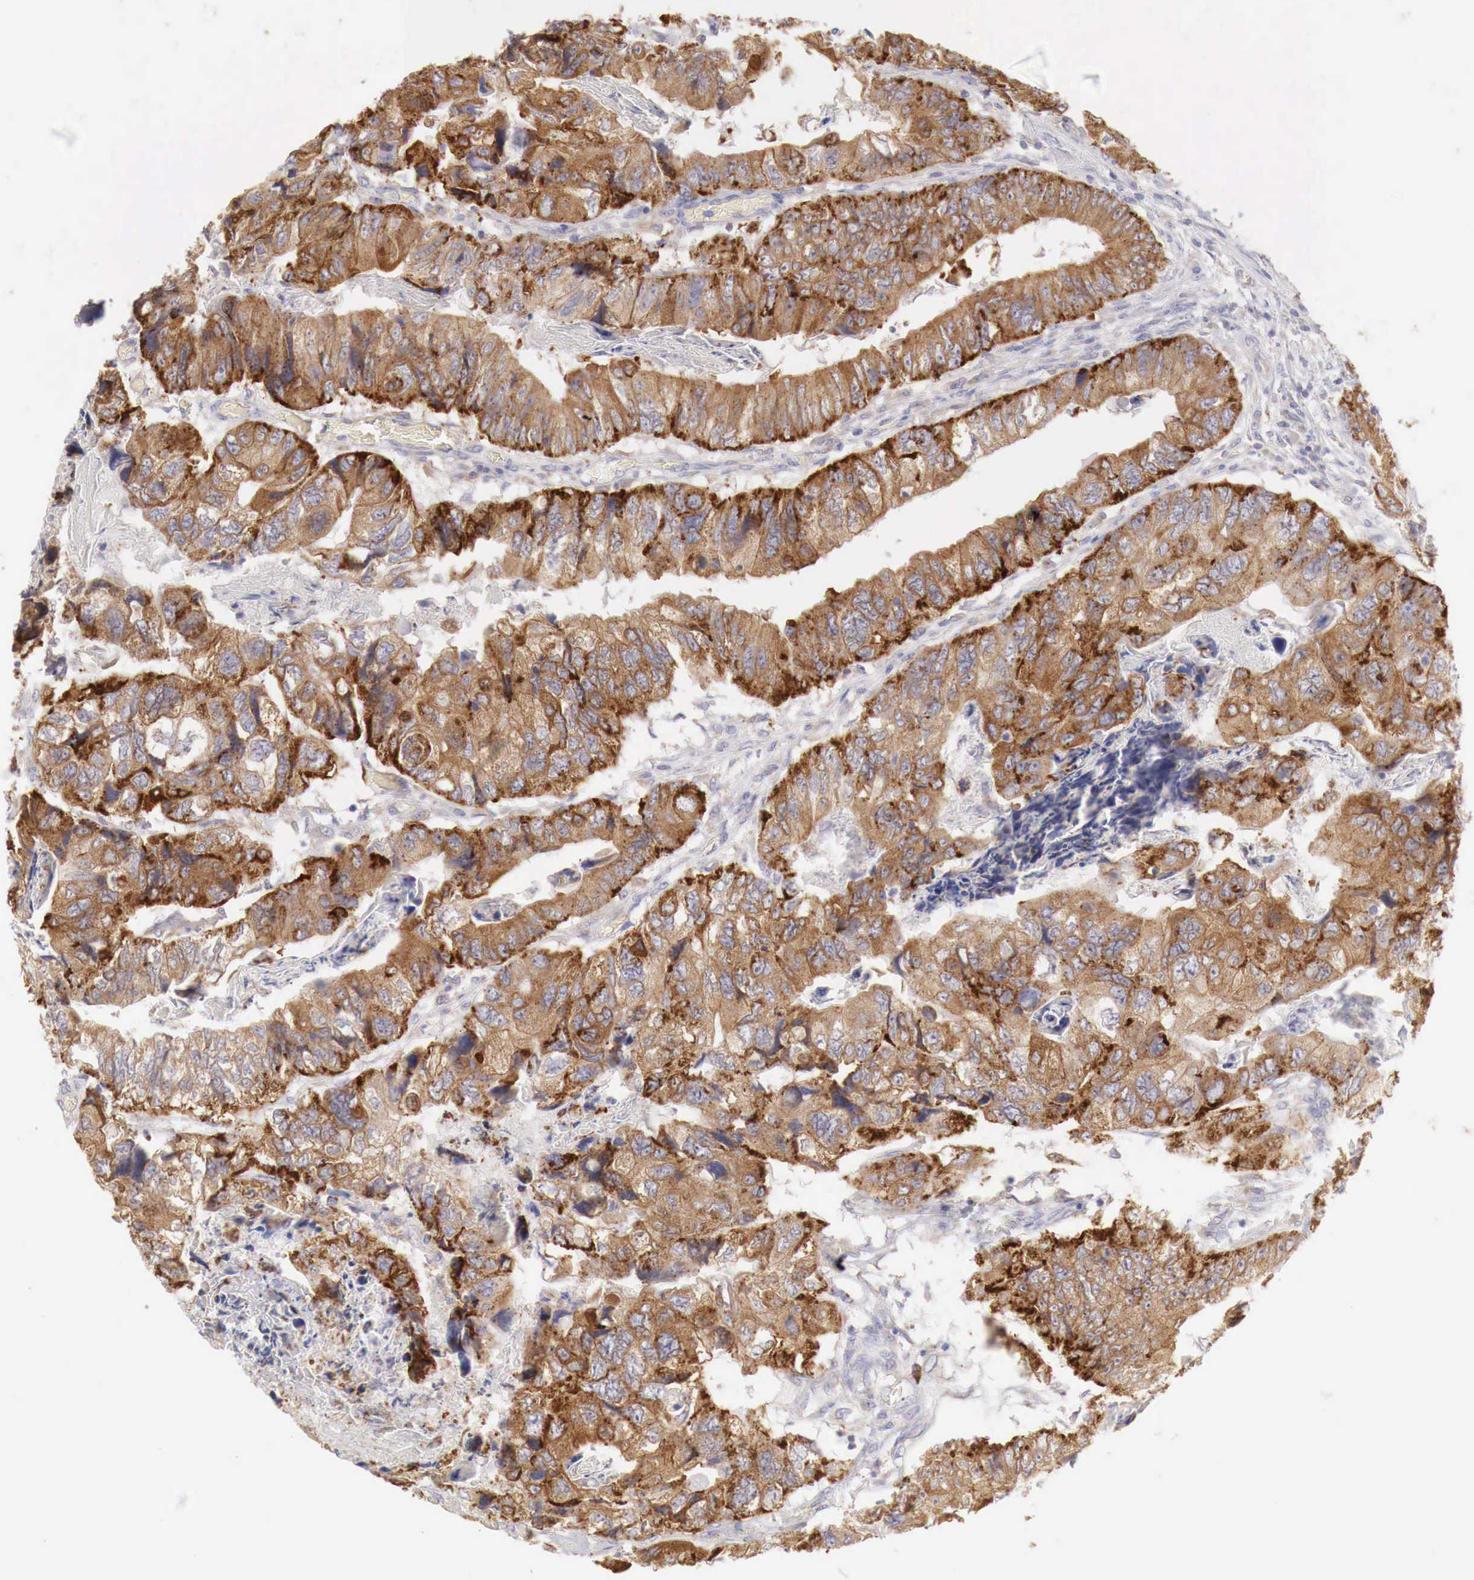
{"staining": {"intensity": "strong", "quantity": ">75%", "location": "cytoplasmic/membranous"}, "tissue": "colorectal cancer", "cell_type": "Tumor cells", "image_type": "cancer", "snomed": [{"axis": "morphology", "description": "Adenocarcinoma, NOS"}, {"axis": "topography", "description": "Rectum"}], "caption": "Strong cytoplasmic/membranous protein staining is appreciated in about >75% of tumor cells in colorectal cancer (adenocarcinoma). (DAB IHC with brightfield microscopy, high magnification).", "gene": "NSDHL", "patient": {"sex": "female", "age": 82}}